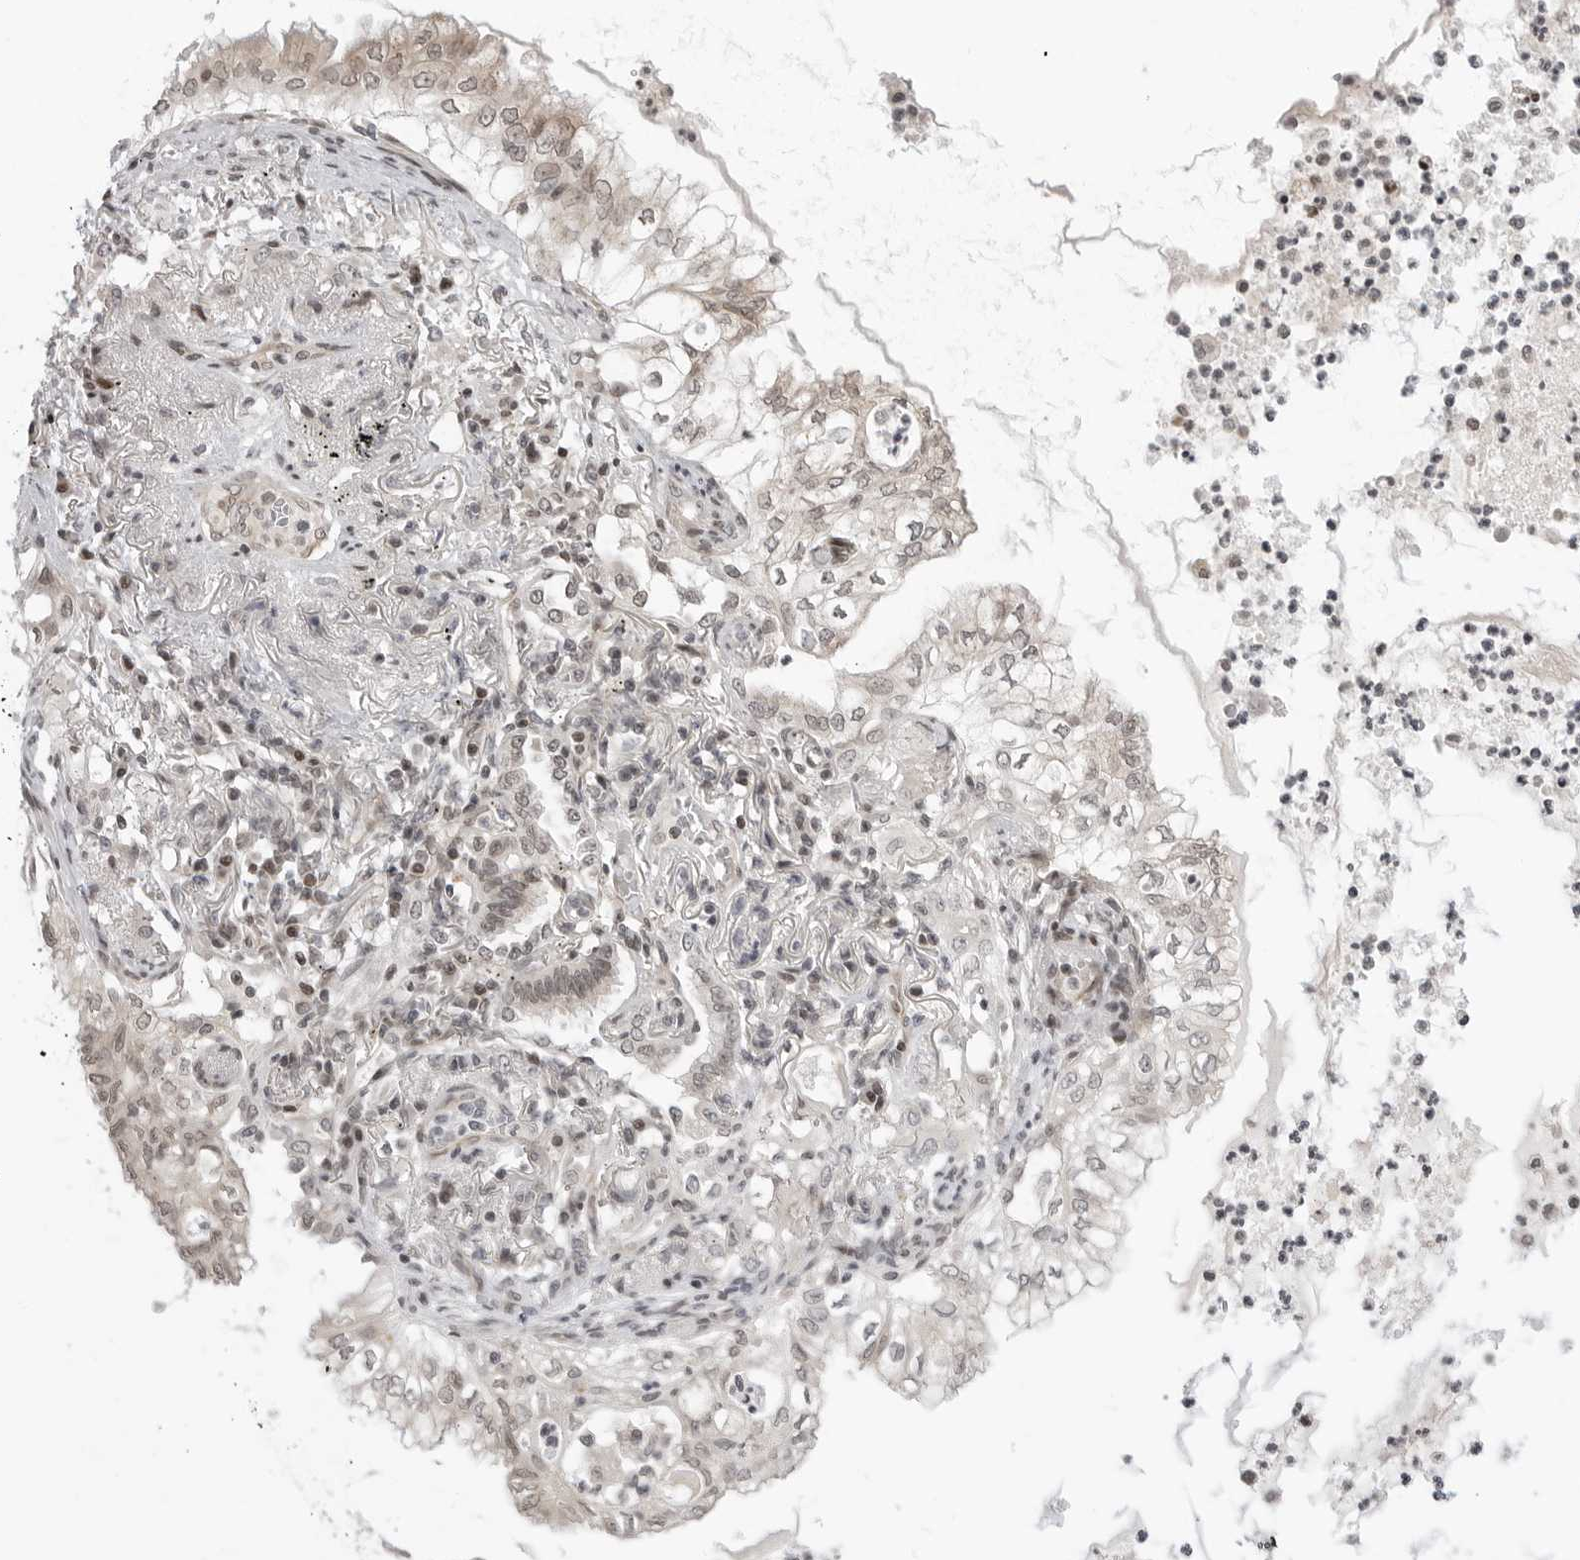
{"staining": {"intensity": "moderate", "quantity": "25%-75%", "location": "cytoplasmic/membranous,nuclear"}, "tissue": "lung cancer", "cell_type": "Tumor cells", "image_type": "cancer", "snomed": [{"axis": "morphology", "description": "Adenocarcinoma, NOS"}, {"axis": "topography", "description": "Lung"}], "caption": "This image demonstrates immunohistochemistry (IHC) staining of human lung adenocarcinoma, with medium moderate cytoplasmic/membranous and nuclear expression in approximately 25%-75% of tumor cells.", "gene": "C8orf33", "patient": {"sex": "female", "age": 70}}